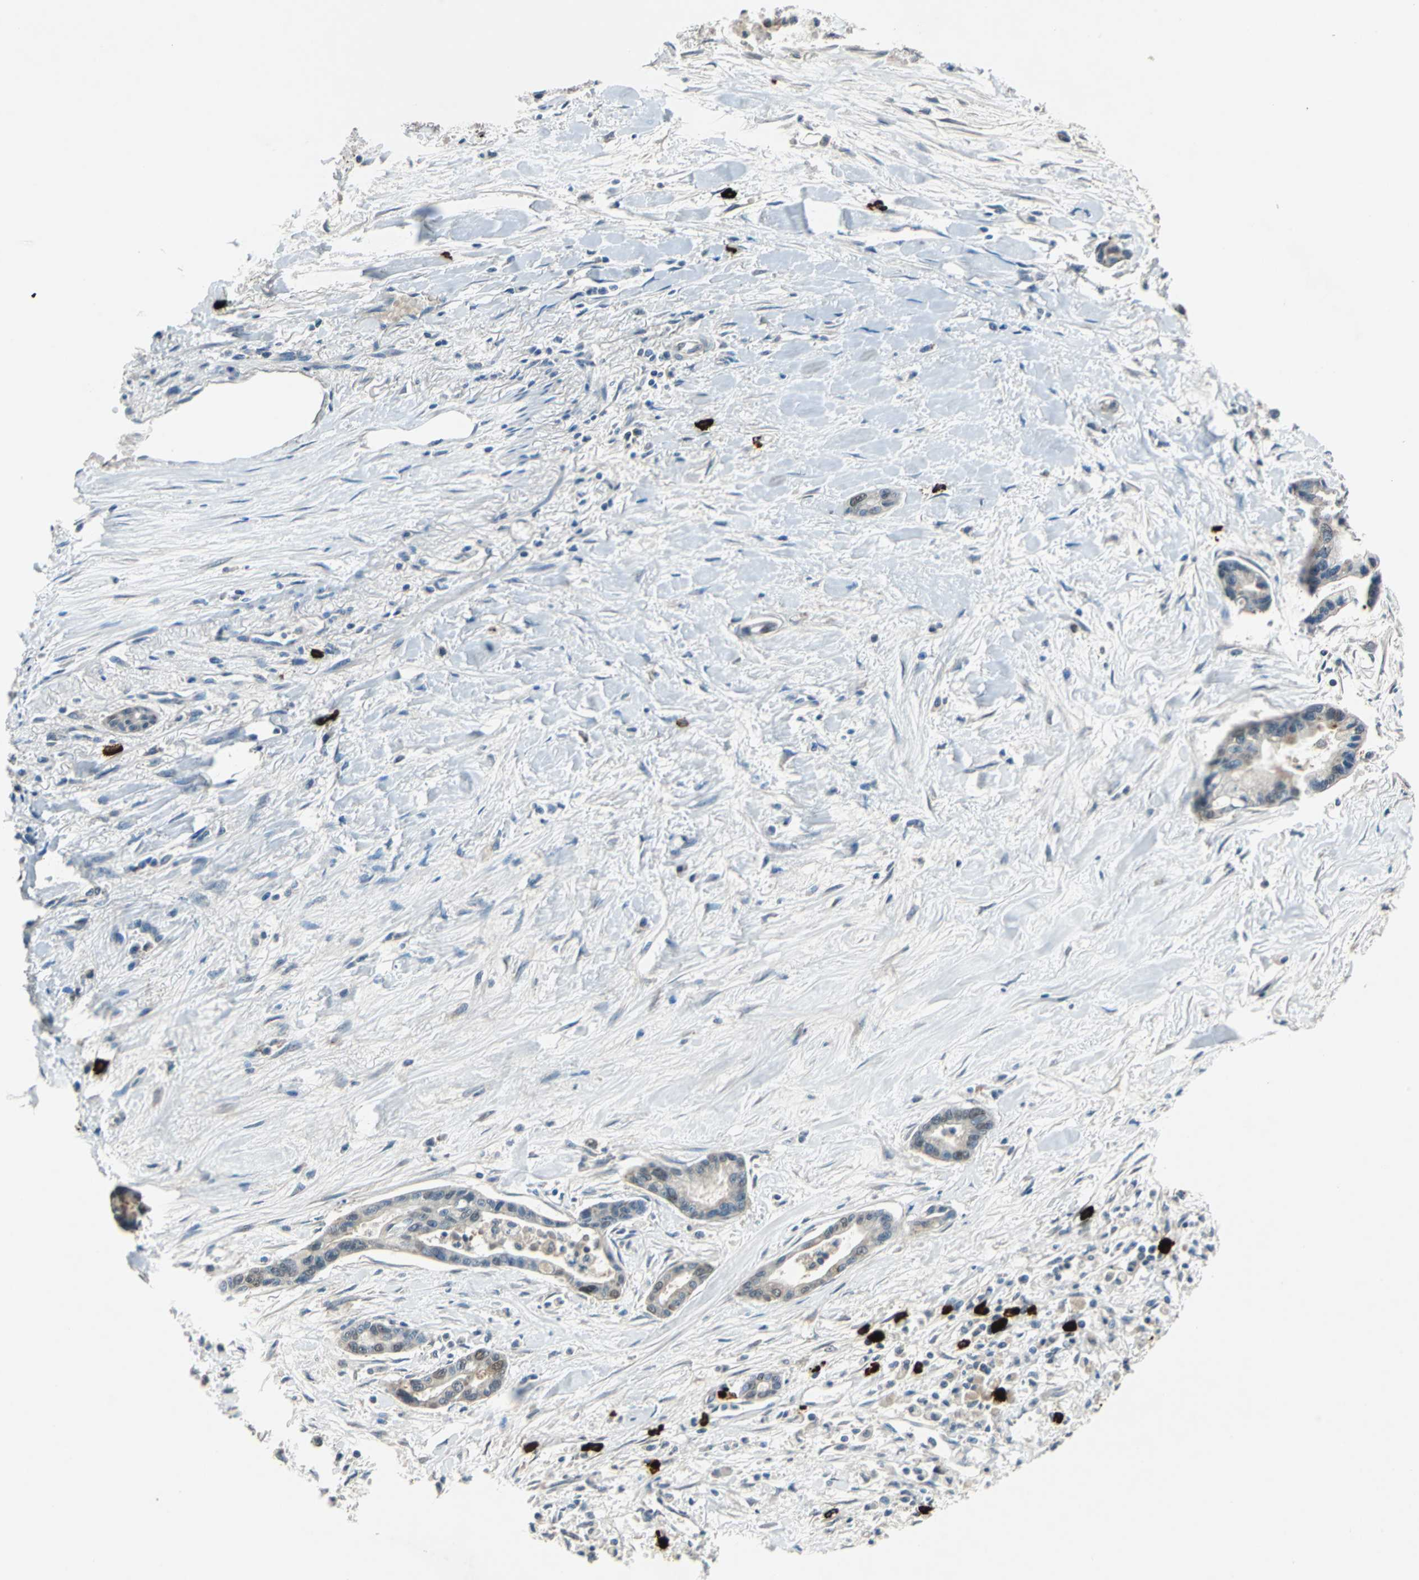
{"staining": {"intensity": "weak", "quantity": "<25%", "location": "cytoplasmic/membranous,nuclear"}, "tissue": "pancreatic cancer", "cell_type": "Tumor cells", "image_type": "cancer", "snomed": [{"axis": "morphology", "description": "Adenocarcinoma, NOS"}, {"axis": "topography", "description": "Pancreas"}], "caption": "Protein analysis of pancreatic cancer exhibits no significant expression in tumor cells.", "gene": "SLC19A2", "patient": {"sex": "male", "age": 70}}